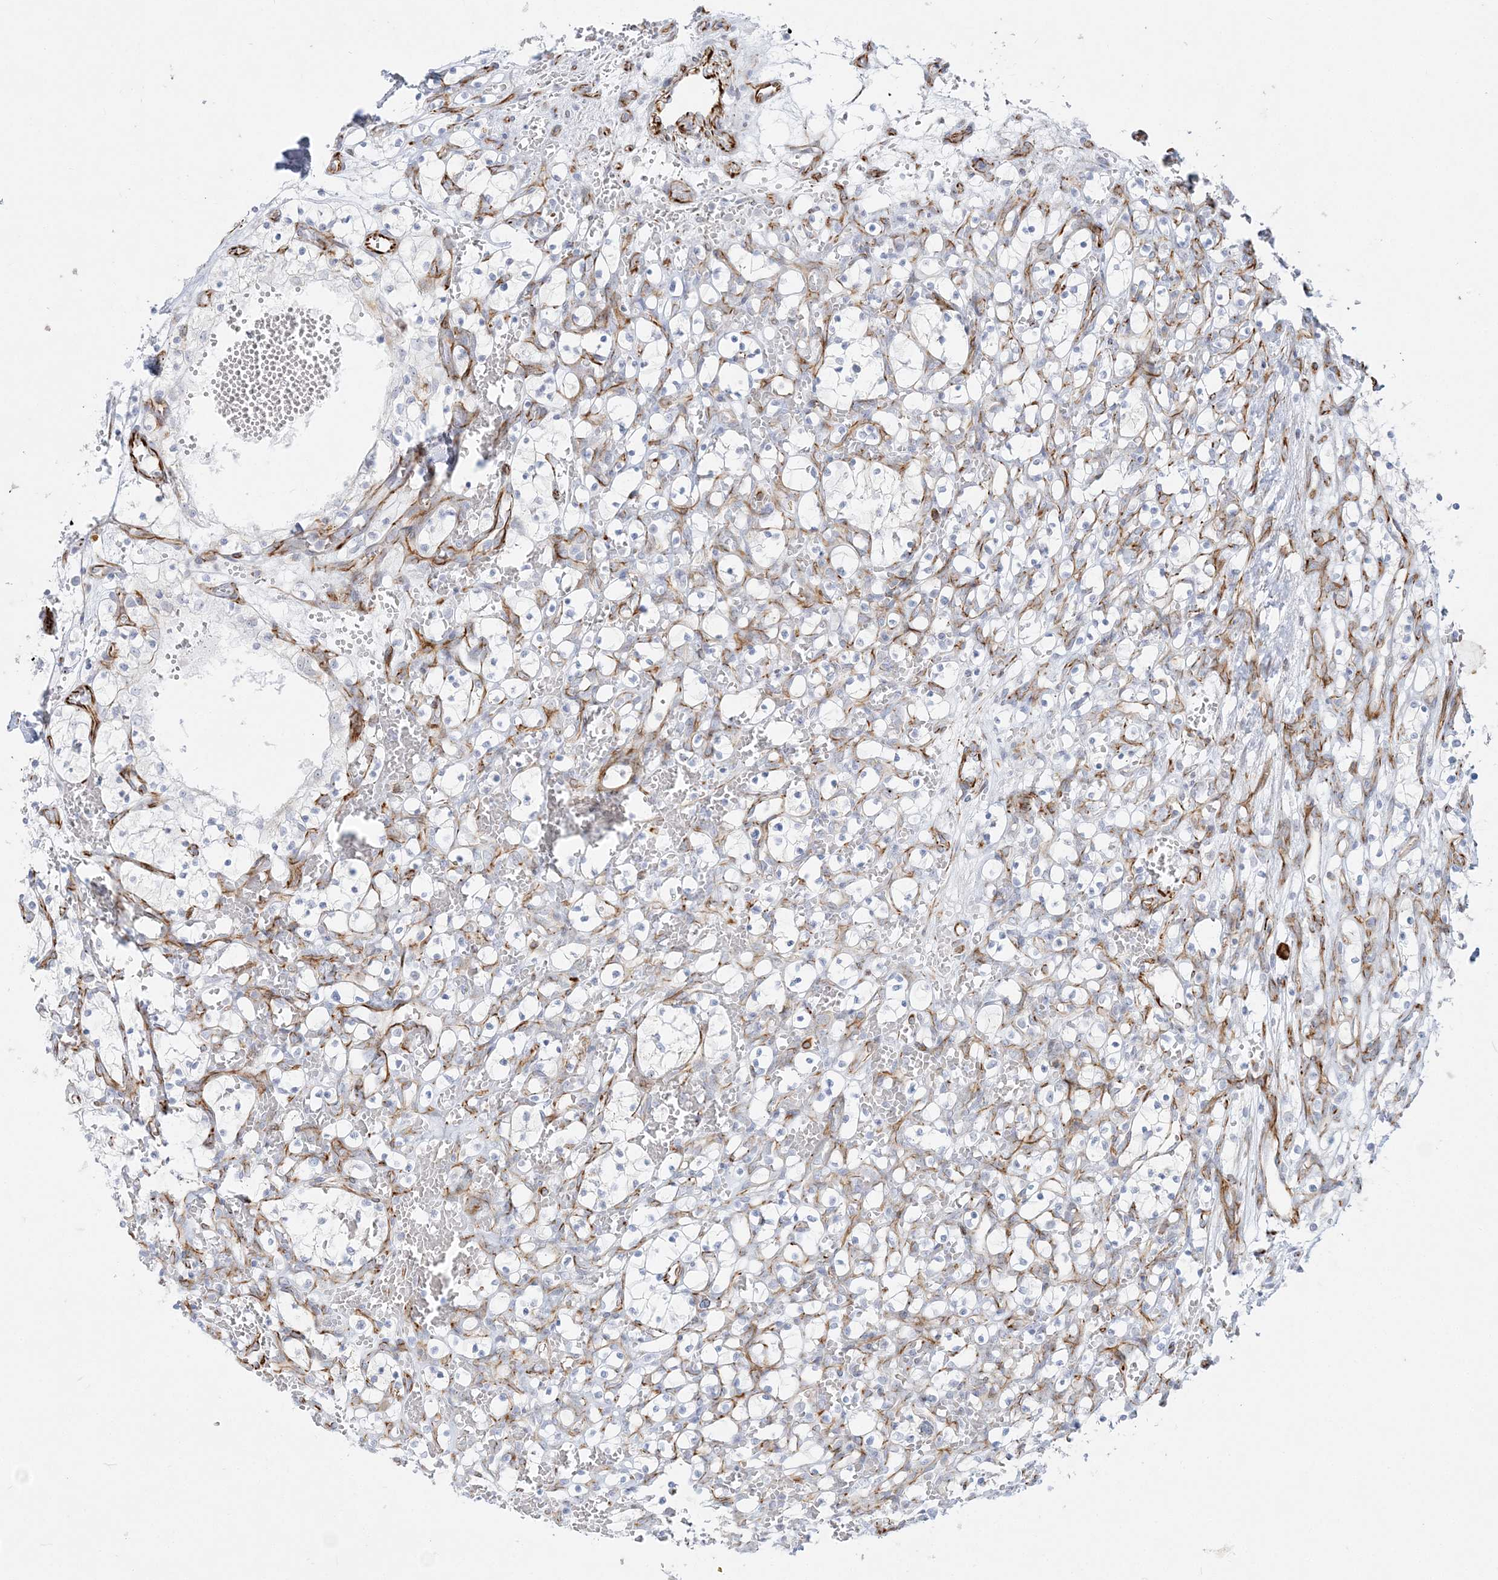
{"staining": {"intensity": "negative", "quantity": "none", "location": "none"}, "tissue": "renal cancer", "cell_type": "Tumor cells", "image_type": "cancer", "snomed": [{"axis": "morphology", "description": "Adenocarcinoma, NOS"}, {"axis": "topography", "description": "Kidney"}], "caption": "Tumor cells show no significant staining in renal cancer (adenocarcinoma).", "gene": "PPIL6", "patient": {"sex": "female", "age": 69}}